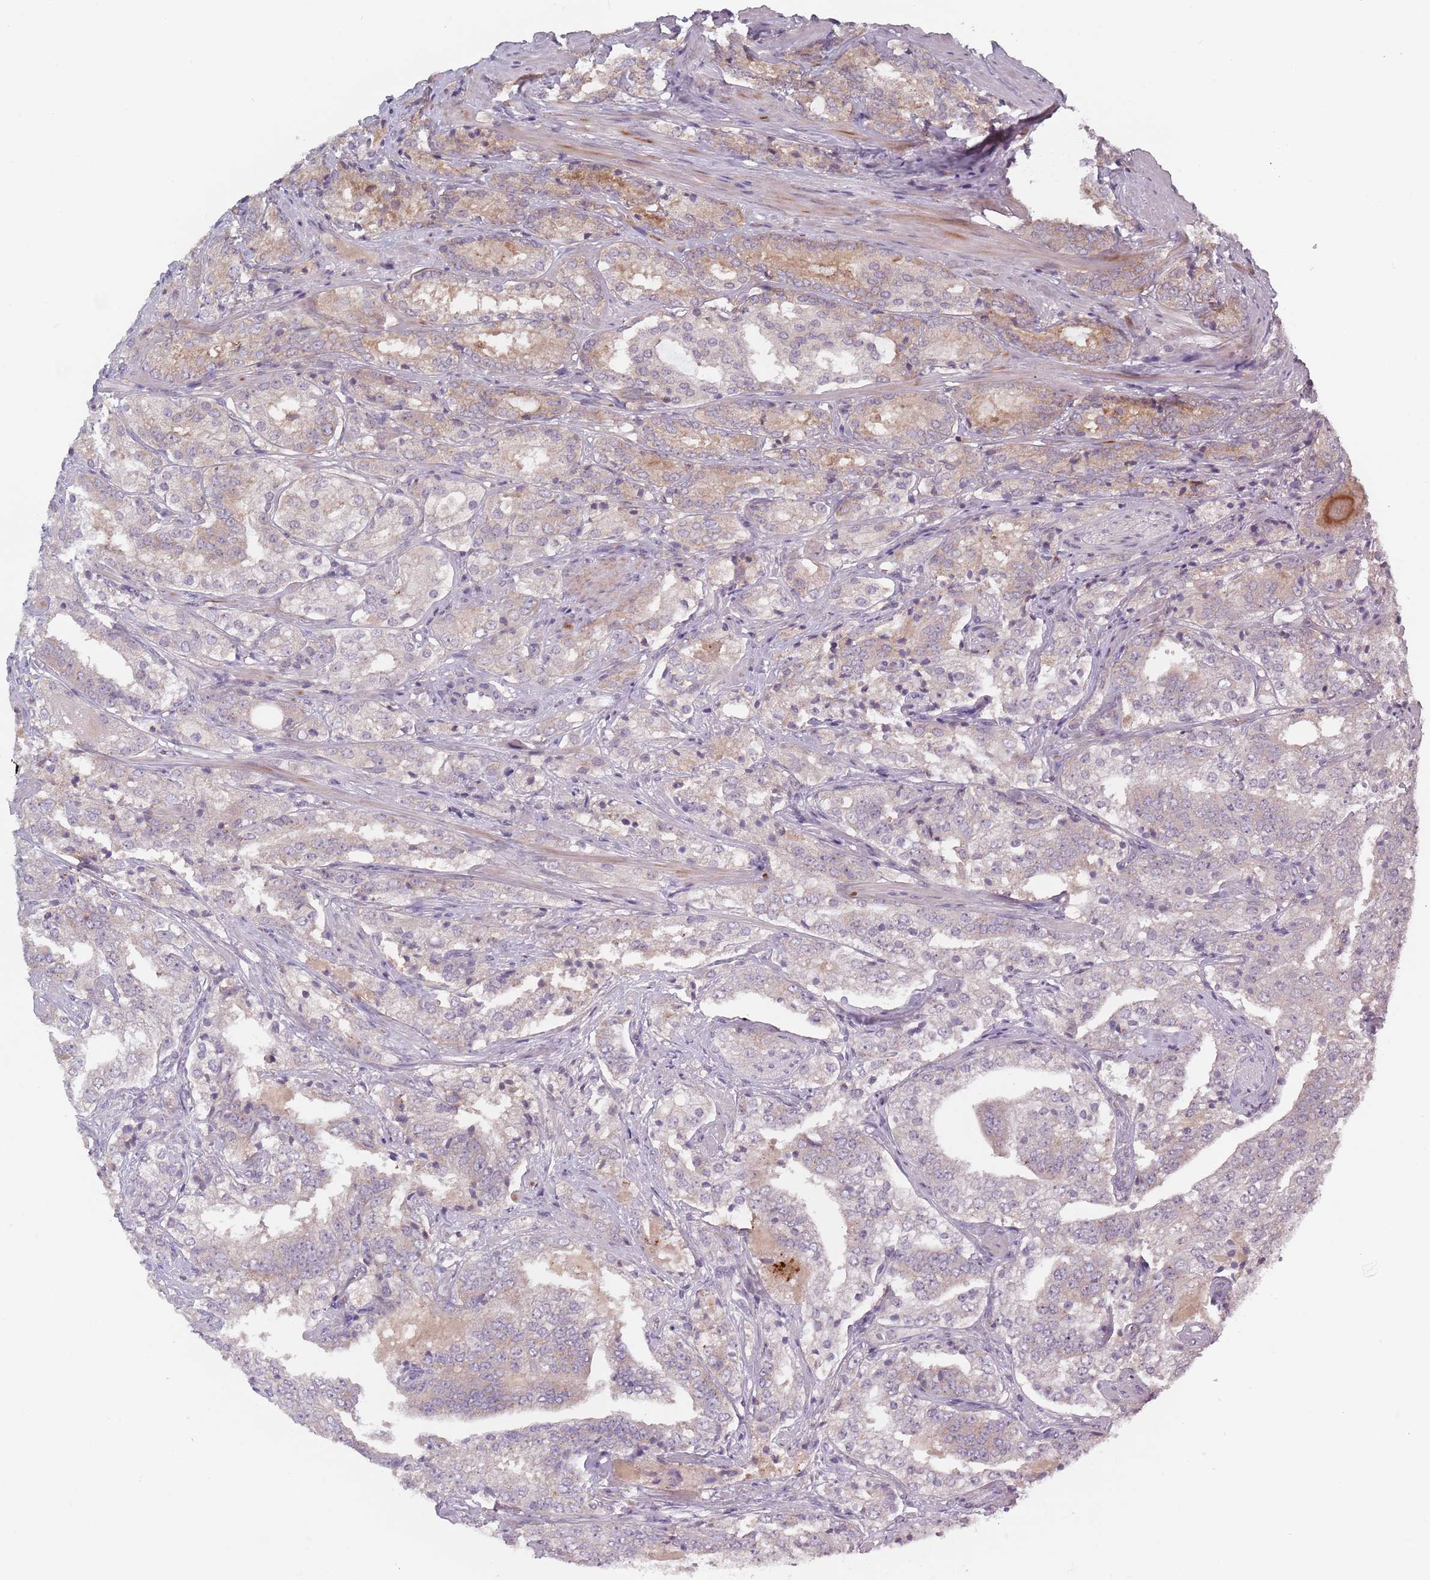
{"staining": {"intensity": "weak", "quantity": "25%-75%", "location": "cytoplasmic/membranous"}, "tissue": "prostate cancer", "cell_type": "Tumor cells", "image_type": "cancer", "snomed": [{"axis": "morphology", "description": "Adenocarcinoma, High grade"}, {"axis": "topography", "description": "Prostate"}], "caption": "About 25%-75% of tumor cells in human adenocarcinoma (high-grade) (prostate) show weak cytoplasmic/membranous protein positivity as visualized by brown immunohistochemical staining.", "gene": "ASB13", "patient": {"sex": "male", "age": 63}}